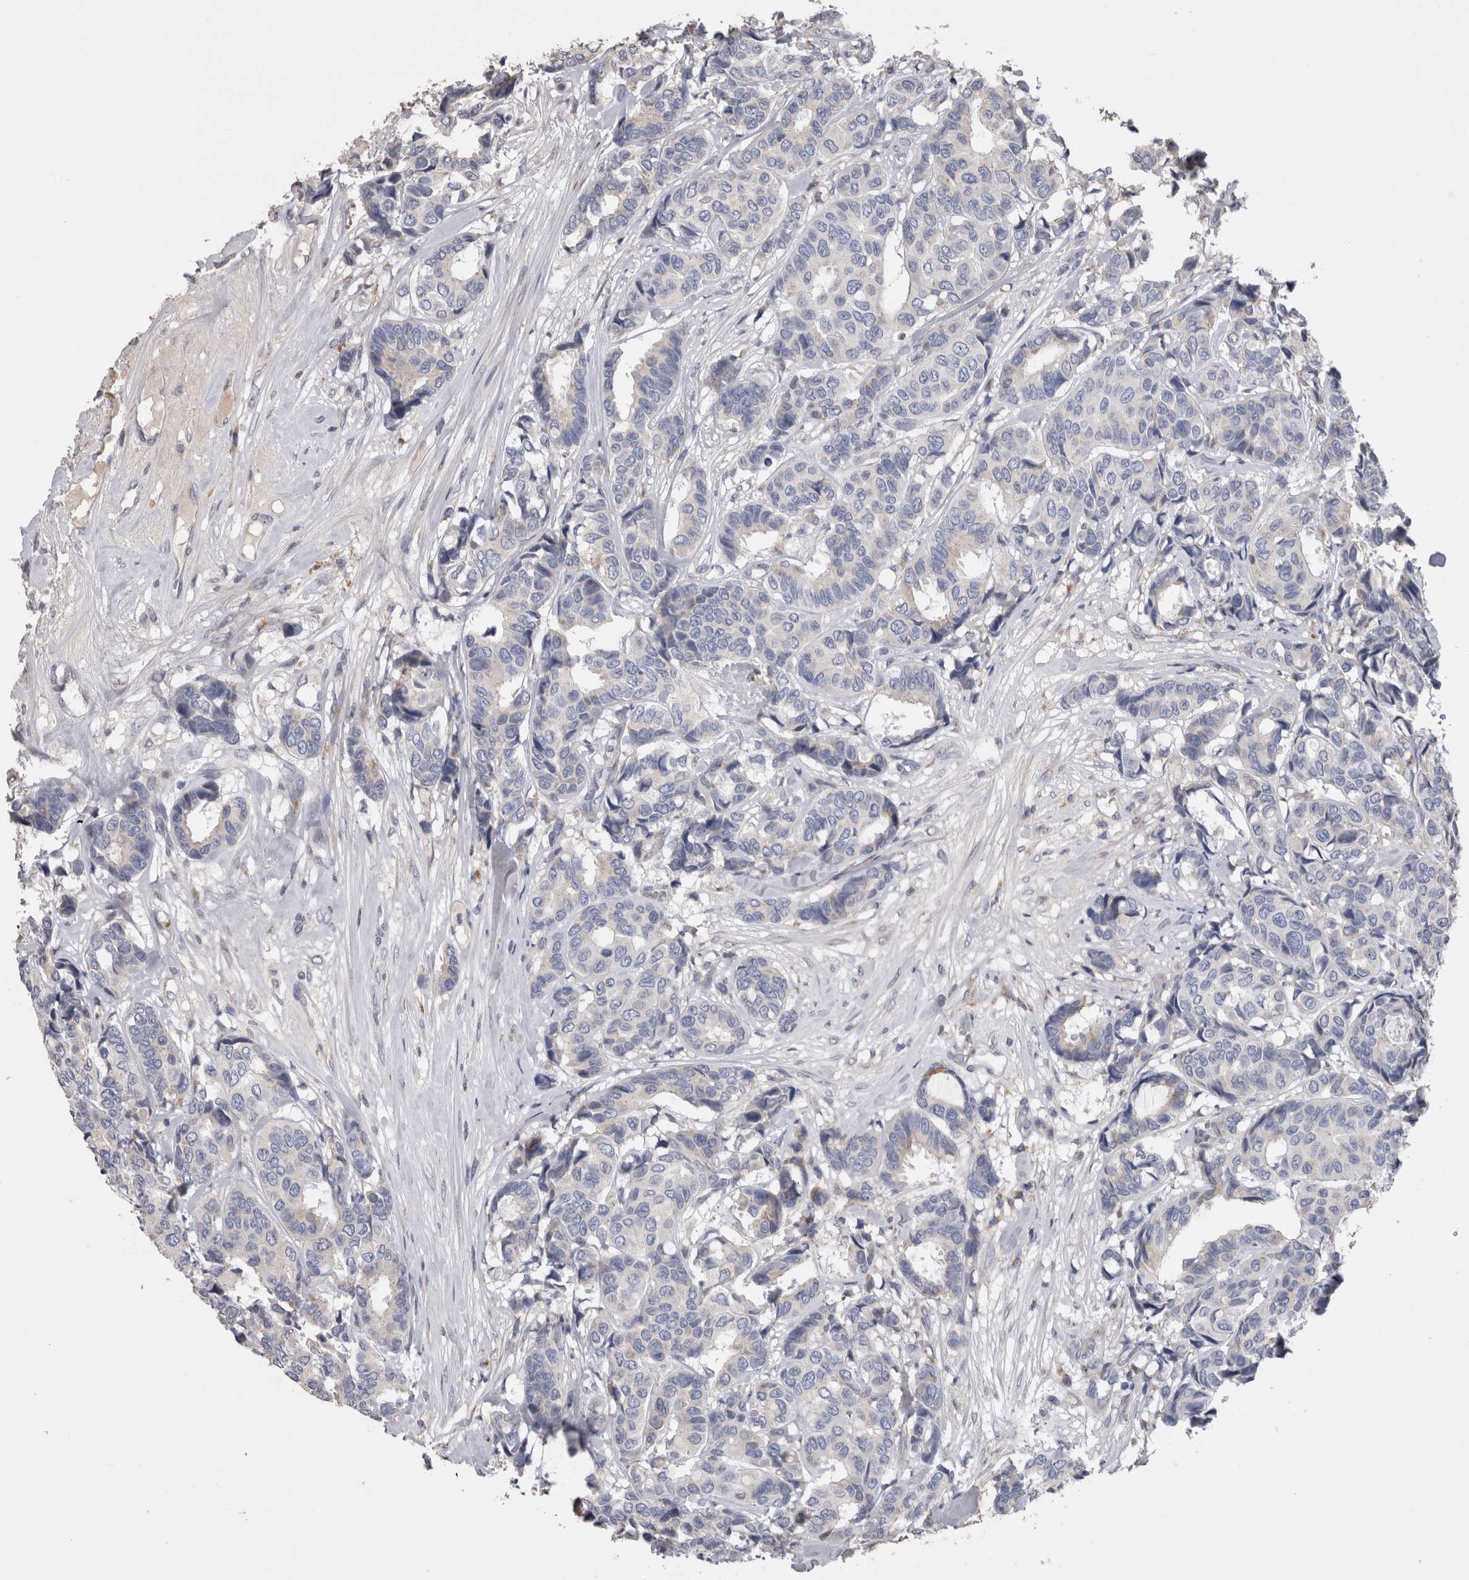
{"staining": {"intensity": "negative", "quantity": "none", "location": "none"}, "tissue": "breast cancer", "cell_type": "Tumor cells", "image_type": "cancer", "snomed": [{"axis": "morphology", "description": "Duct carcinoma"}, {"axis": "topography", "description": "Breast"}], "caption": "The immunohistochemistry histopathology image has no significant positivity in tumor cells of infiltrating ductal carcinoma (breast) tissue. (DAB (3,3'-diaminobenzidine) IHC, high magnification).", "gene": "STC1", "patient": {"sex": "female", "age": 87}}